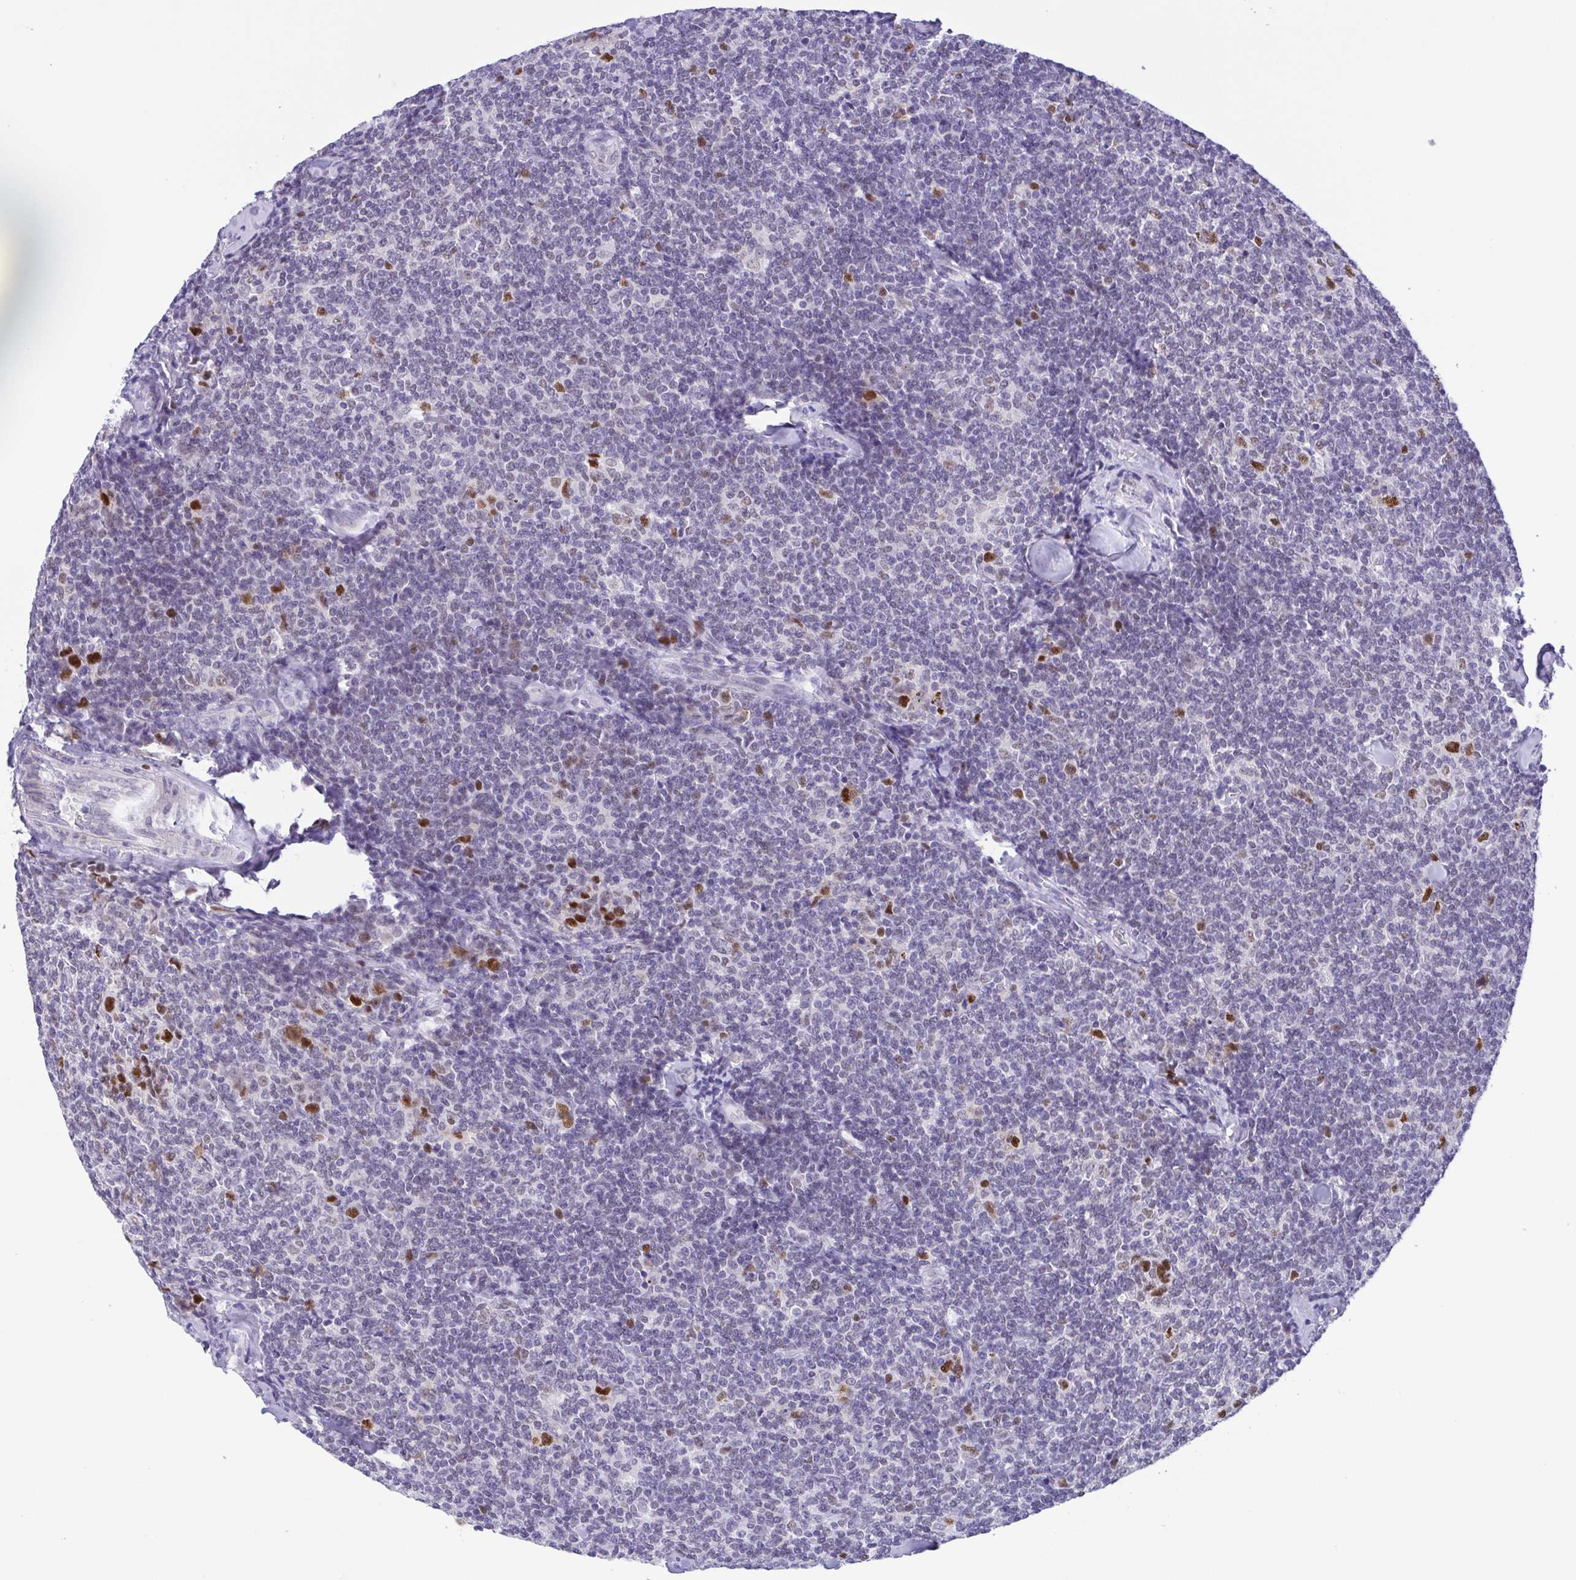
{"staining": {"intensity": "moderate", "quantity": "<25%", "location": "nuclear"}, "tissue": "lymphoma", "cell_type": "Tumor cells", "image_type": "cancer", "snomed": [{"axis": "morphology", "description": "Malignant lymphoma, non-Hodgkin's type, Low grade"}, {"axis": "topography", "description": "Lymph node"}], "caption": "Moderate nuclear positivity is identified in approximately <25% of tumor cells in low-grade malignant lymphoma, non-Hodgkin's type.", "gene": "TIPIN", "patient": {"sex": "female", "age": 56}}